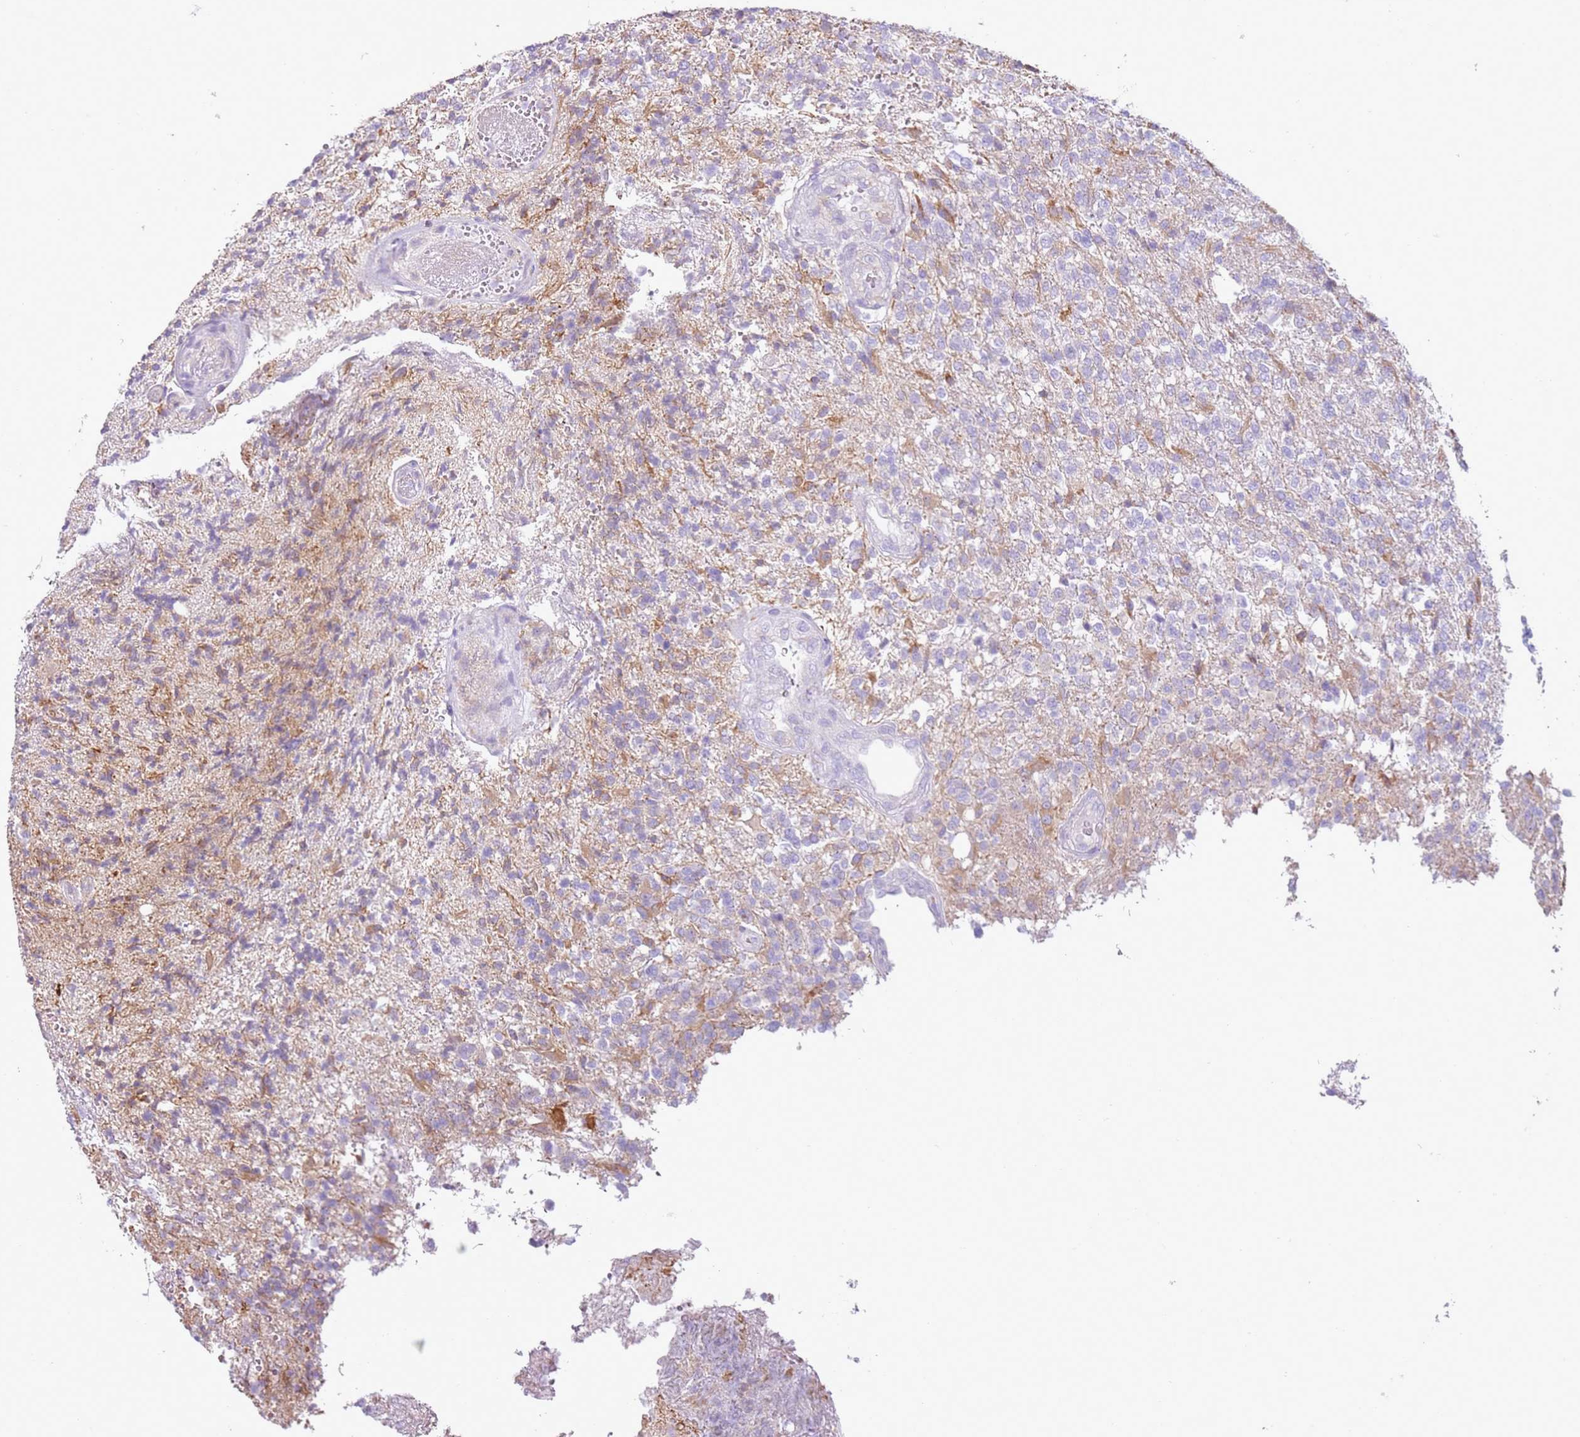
{"staining": {"intensity": "weak", "quantity": "25%-75%", "location": "cytoplasmic/membranous"}, "tissue": "glioma", "cell_type": "Tumor cells", "image_type": "cancer", "snomed": [{"axis": "morphology", "description": "Glioma, malignant, High grade"}, {"axis": "topography", "description": "Brain"}], "caption": "High-magnification brightfield microscopy of malignant glioma (high-grade) stained with DAB (brown) and counterstained with hematoxylin (blue). tumor cells exhibit weak cytoplasmic/membranous positivity is identified in about25%-75% of cells.", "gene": "OAF", "patient": {"sex": "male", "age": 56}}